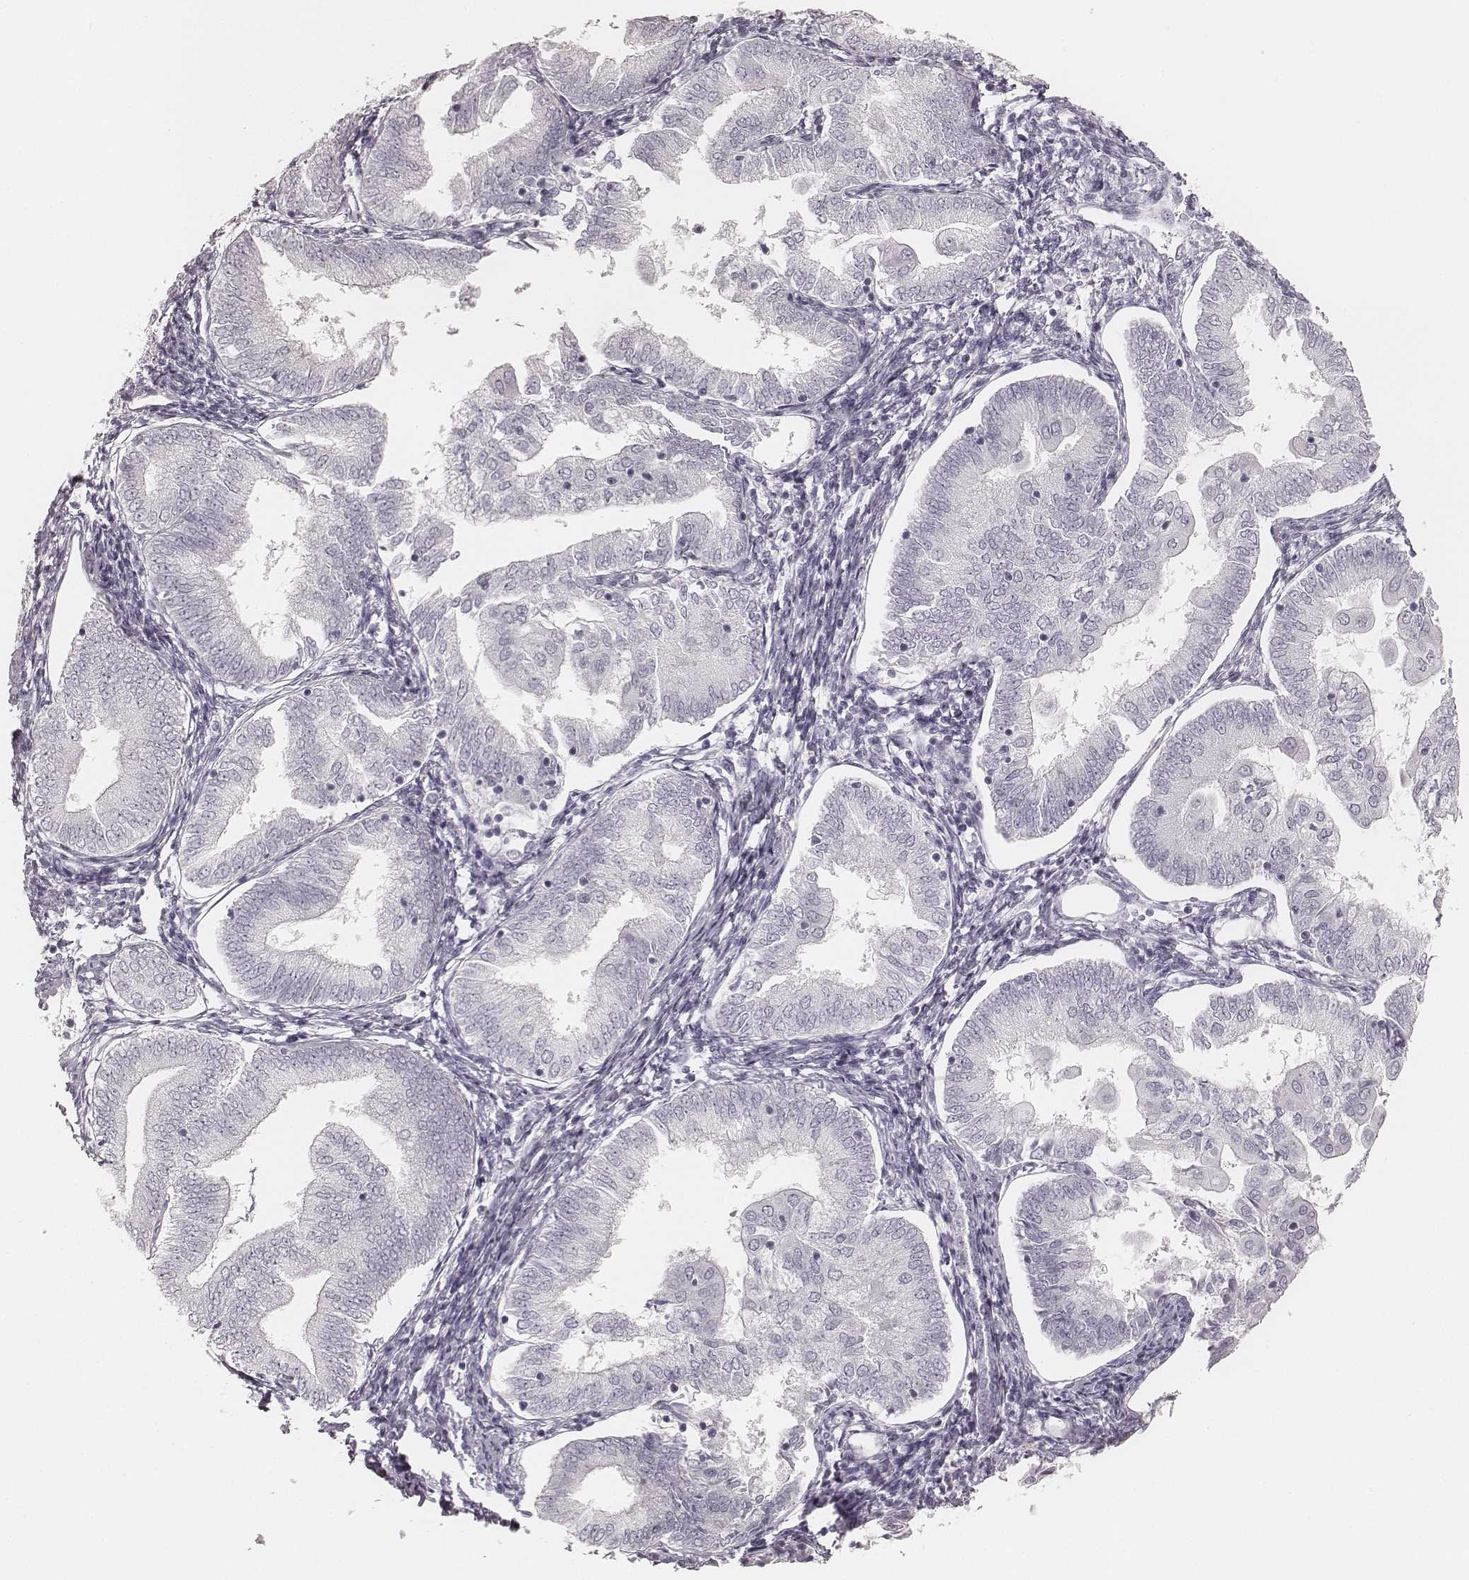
{"staining": {"intensity": "negative", "quantity": "none", "location": "none"}, "tissue": "endometrial cancer", "cell_type": "Tumor cells", "image_type": "cancer", "snomed": [{"axis": "morphology", "description": "Adenocarcinoma, NOS"}, {"axis": "topography", "description": "Endometrium"}], "caption": "Tumor cells are negative for brown protein staining in endometrial cancer (adenocarcinoma).", "gene": "KRT72", "patient": {"sex": "female", "age": 55}}